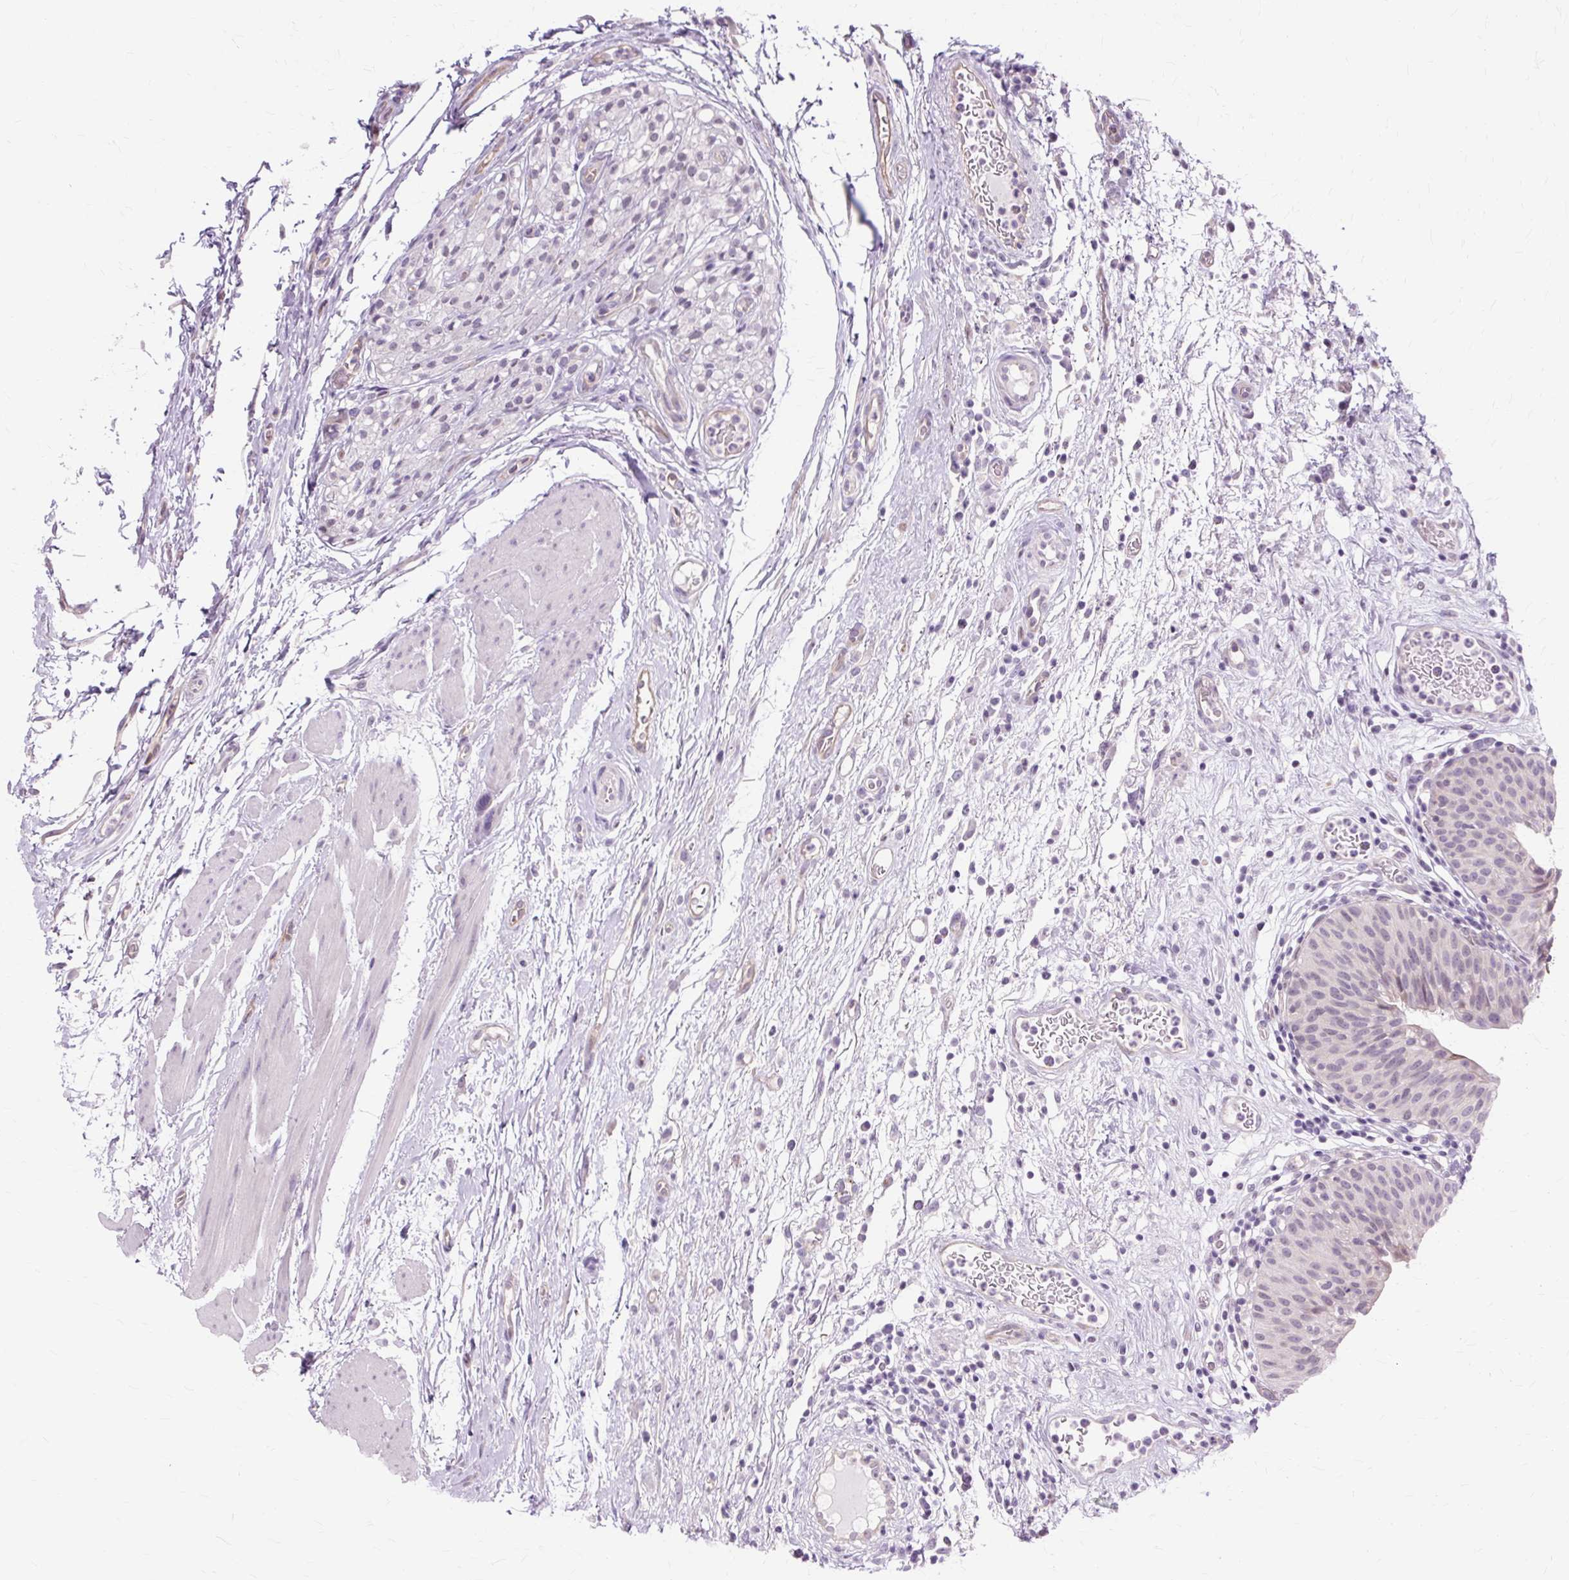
{"staining": {"intensity": "negative", "quantity": "none", "location": "none"}, "tissue": "urinary bladder", "cell_type": "Urothelial cells", "image_type": "normal", "snomed": [{"axis": "morphology", "description": "Normal tissue, NOS"}, {"axis": "morphology", "description": "Inflammation, NOS"}, {"axis": "topography", "description": "Urinary bladder"}], "caption": "Immunohistochemical staining of normal urinary bladder exhibits no significant positivity in urothelial cells.", "gene": "ZNF35", "patient": {"sex": "male", "age": 57}}